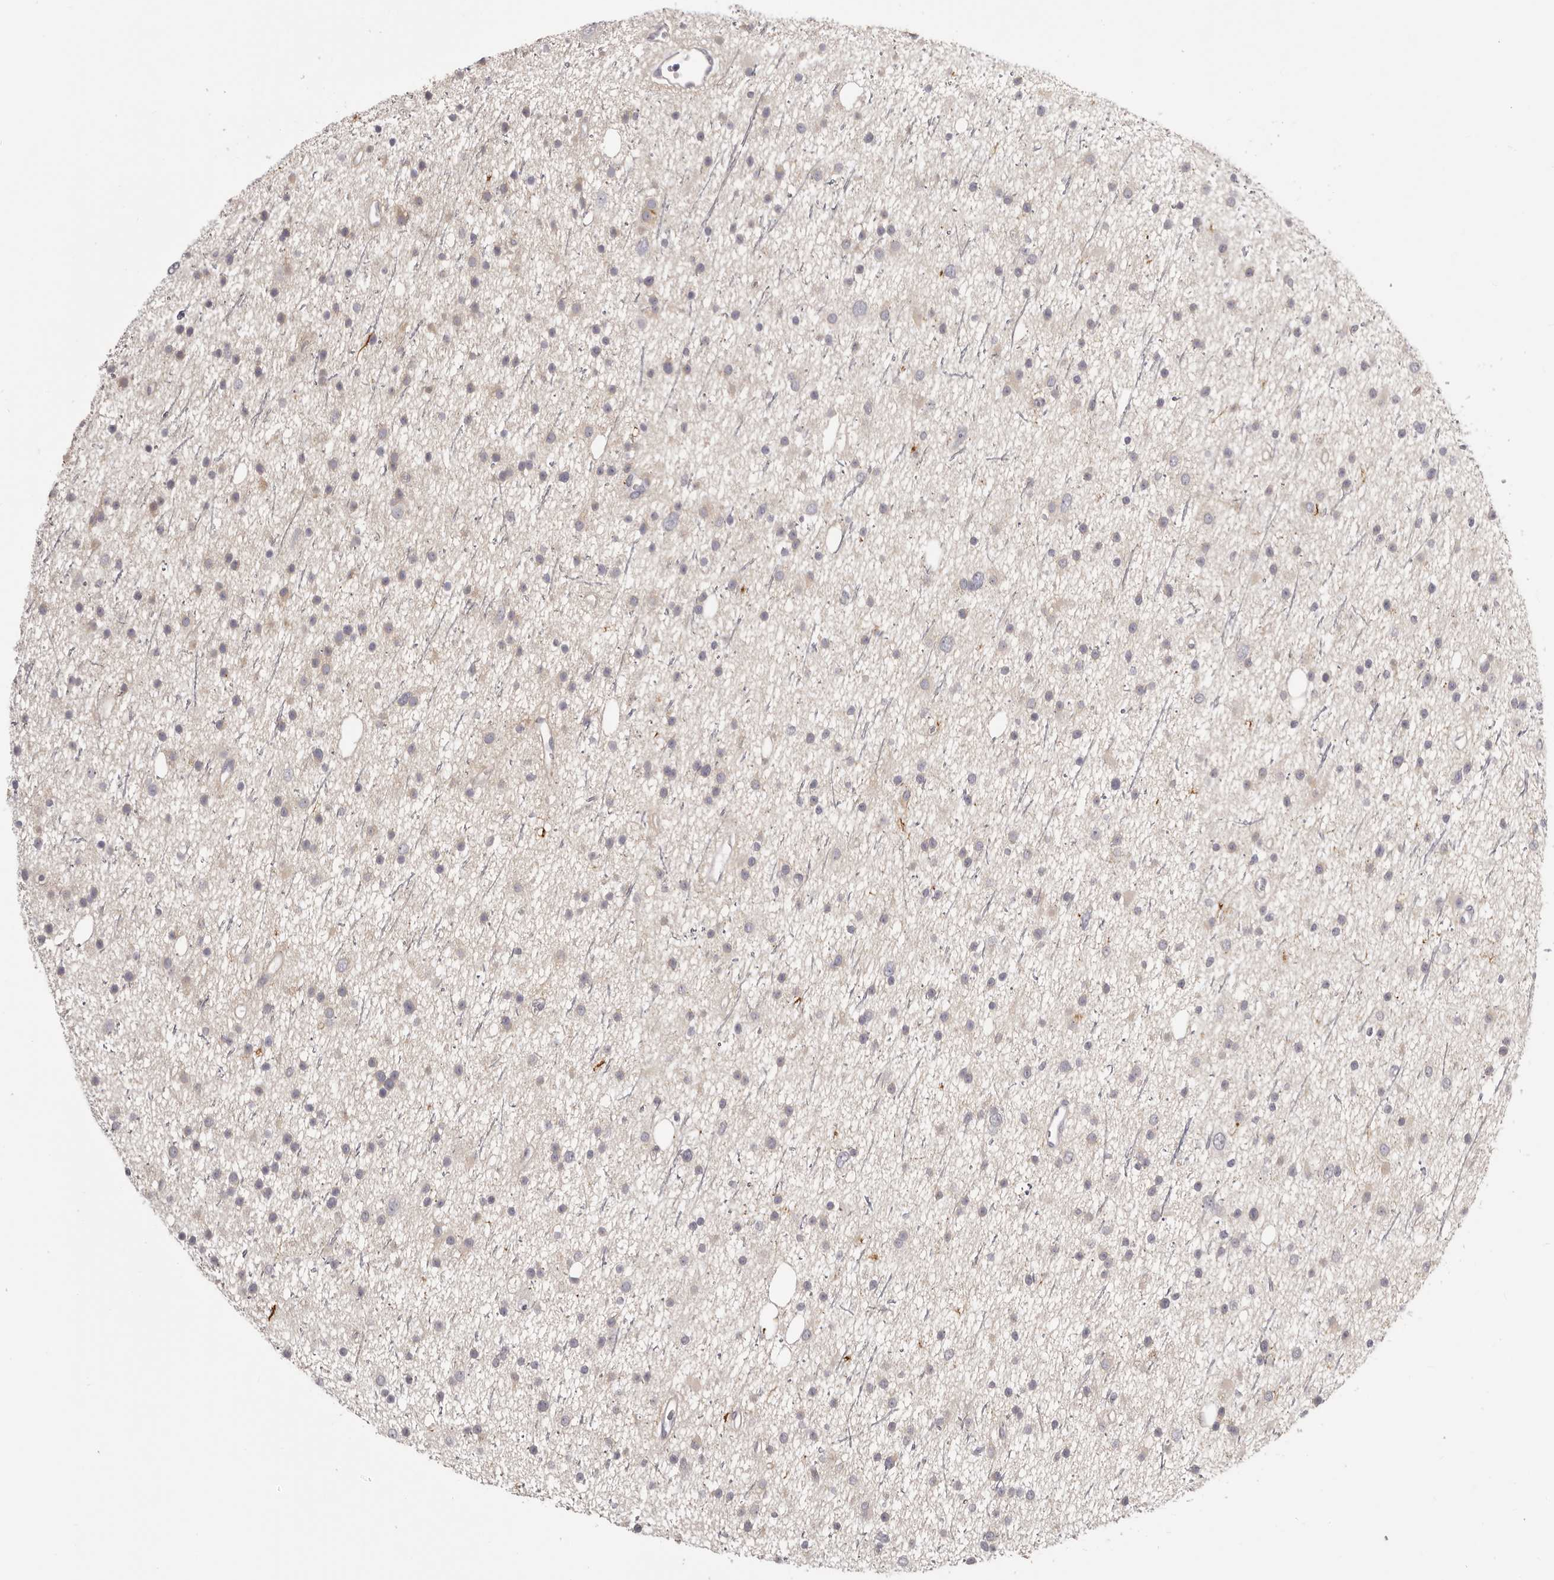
{"staining": {"intensity": "negative", "quantity": "none", "location": "none"}, "tissue": "glioma", "cell_type": "Tumor cells", "image_type": "cancer", "snomed": [{"axis": "morphology", "description": "Glioma, malignant, Low grade"}, {"axis": "topography", "description": "Cerebral cortex"}], "caption": "Image shows no significant protein positivity in tumor cells of malignant glioma (low-grade).", "gene": "OTUD3", "patient": {"sex": "female", "age": 39}}